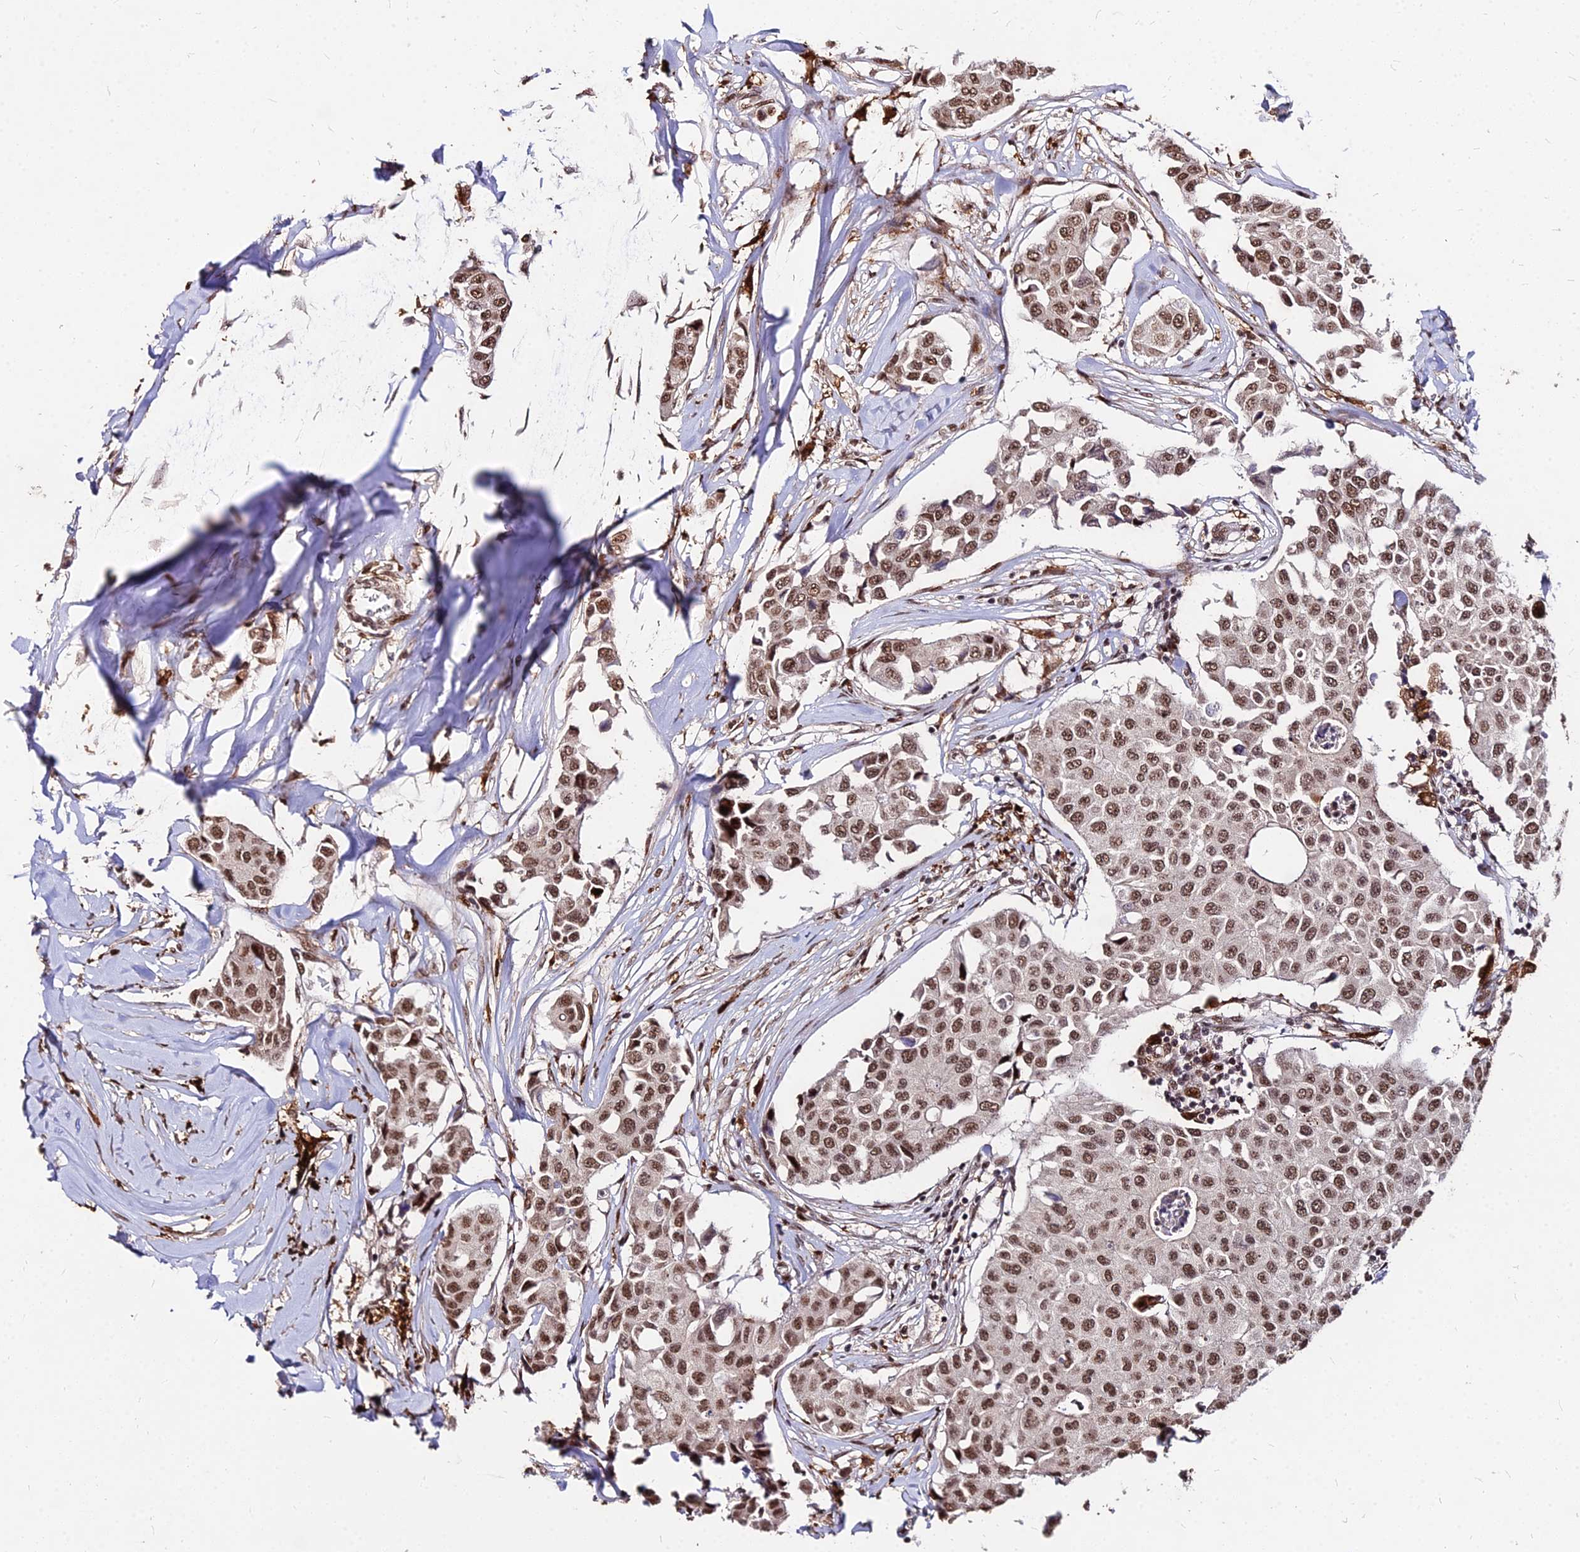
{"staining": {"intensity": "moderate", "quantity": ">75%", "location": "nuclear"}, "tissue": "breast cancer", "cell_type": "Tumor cells", "image_type": "cancer", "snomed": [{"axis": "morphology", "description": "Duct carcinoma"}, {"axis": "topography", "description": "Breast"}], "caption": "This is a micrograph of IHC staining of breast cancer (infiltrating ductal carcinoma), which shows moderate staining in the nuclear of tumor cells.", "gene": "ZBED4", "patient": {"sex": "female", "age": 80}}